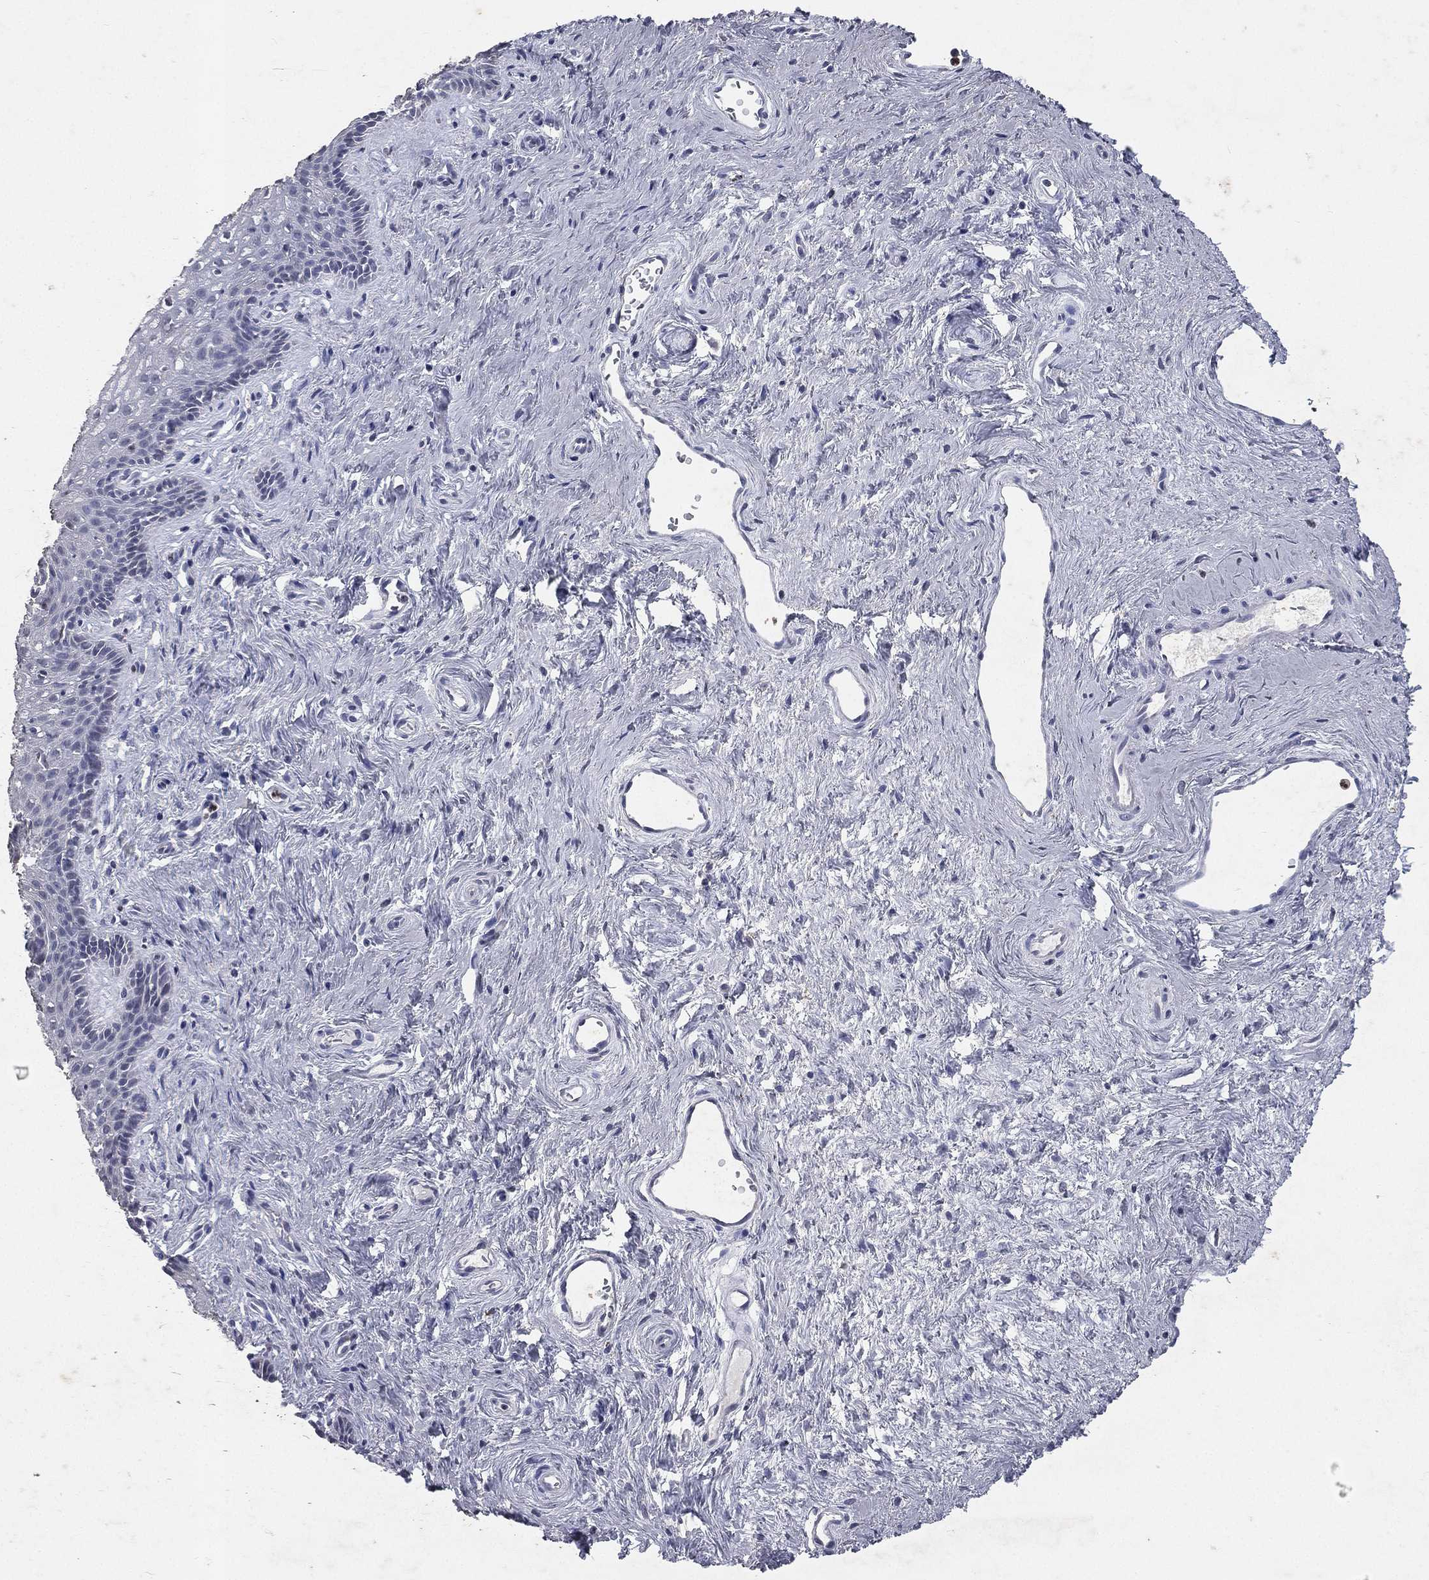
{"staining": {"intensity": "negative", "quantity": "none", "location": "none"}, "tissue": "vagina", "cell_type": "Squamous epithelial cells", "image_type": "normal", "snomed": [{"axis": "morphology", "description": "Normal tissue, NOS"}, {"axis": "topography", "description": "Vagina"}], "caption": "This is an IHC image of unremarkable vagina. There is no positivity in squamous epithelial cells.", "gene": "SLC34A2", "patient": {"sex": "female", "age": 45}}